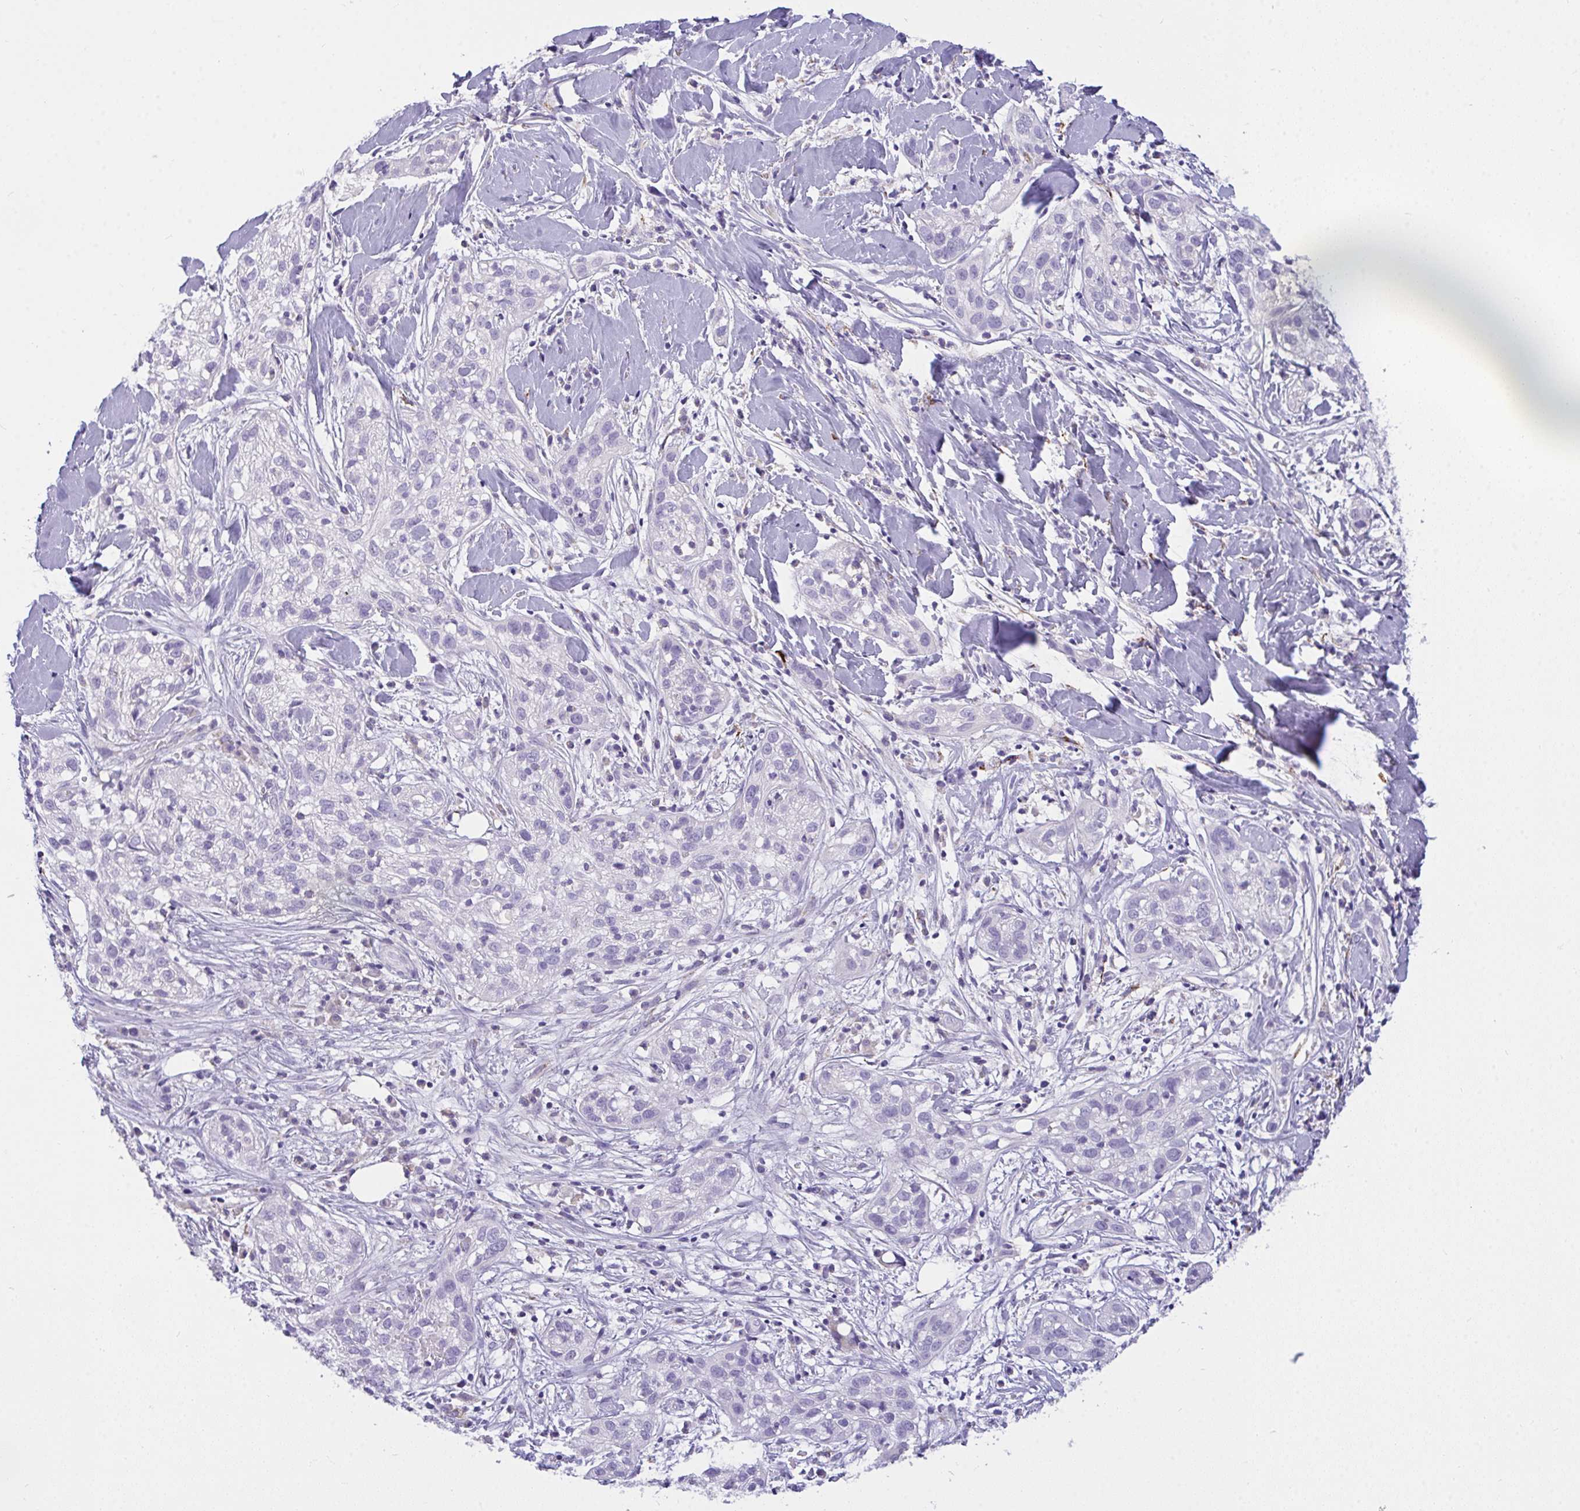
{"staining": {"intensity": "negative", "quantity": "none", "location": "none"}, "tissue": "skin cancer", "cell_type": "Tumor cells", "image_type": "cancer", "snomed": [{"axis": "morphology", "description": "Squamous cell carcinoma, NOS"}, {"axis": "topography", "description": "Skin"}], "caption": "Skin cancer (squamous cell carcinoma) stained for a protein using immunohistochemistry exhibits no positivity tumor cells.", "gene": "SEMA6B", "patient": {"sex": "male", "age": 82}}